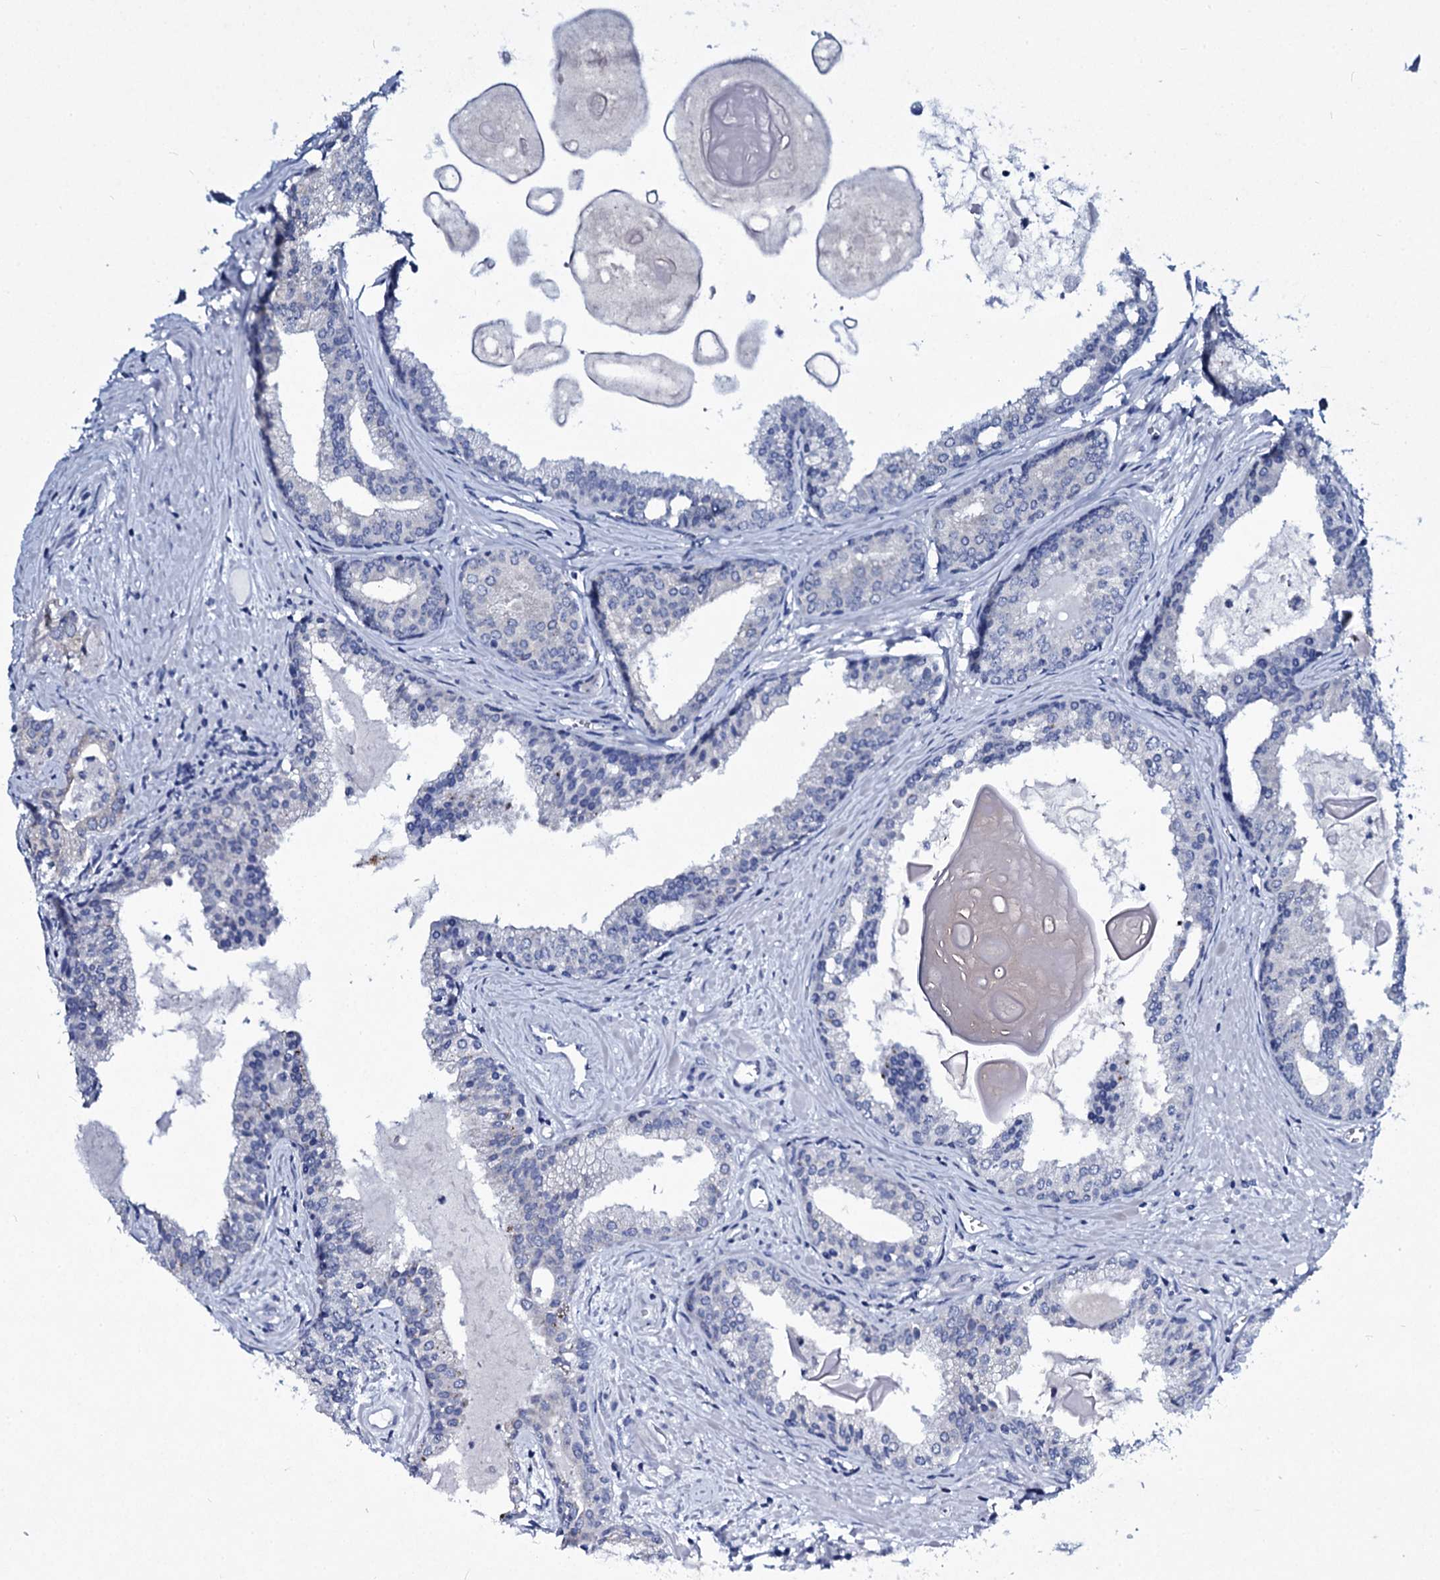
{"staining": {"intensity": "negative", "quantity": "none", "location": "none"}, "tissue": "prostate cancer", "cell_type": "Tumor cells", "image_type": "cancer", "snomed": [{"axis": "morphology", "description": "Adenocarcinoma, High grade"}, {"axis": "topography", "description": "Prostate"}], "caption": "An image of human prostate cancer (adenocarcinoma (high-grade)) is negative for staining in tumor cells.", "gene": "TPGS2", "patient": {"sex": "male", "age": 68}}